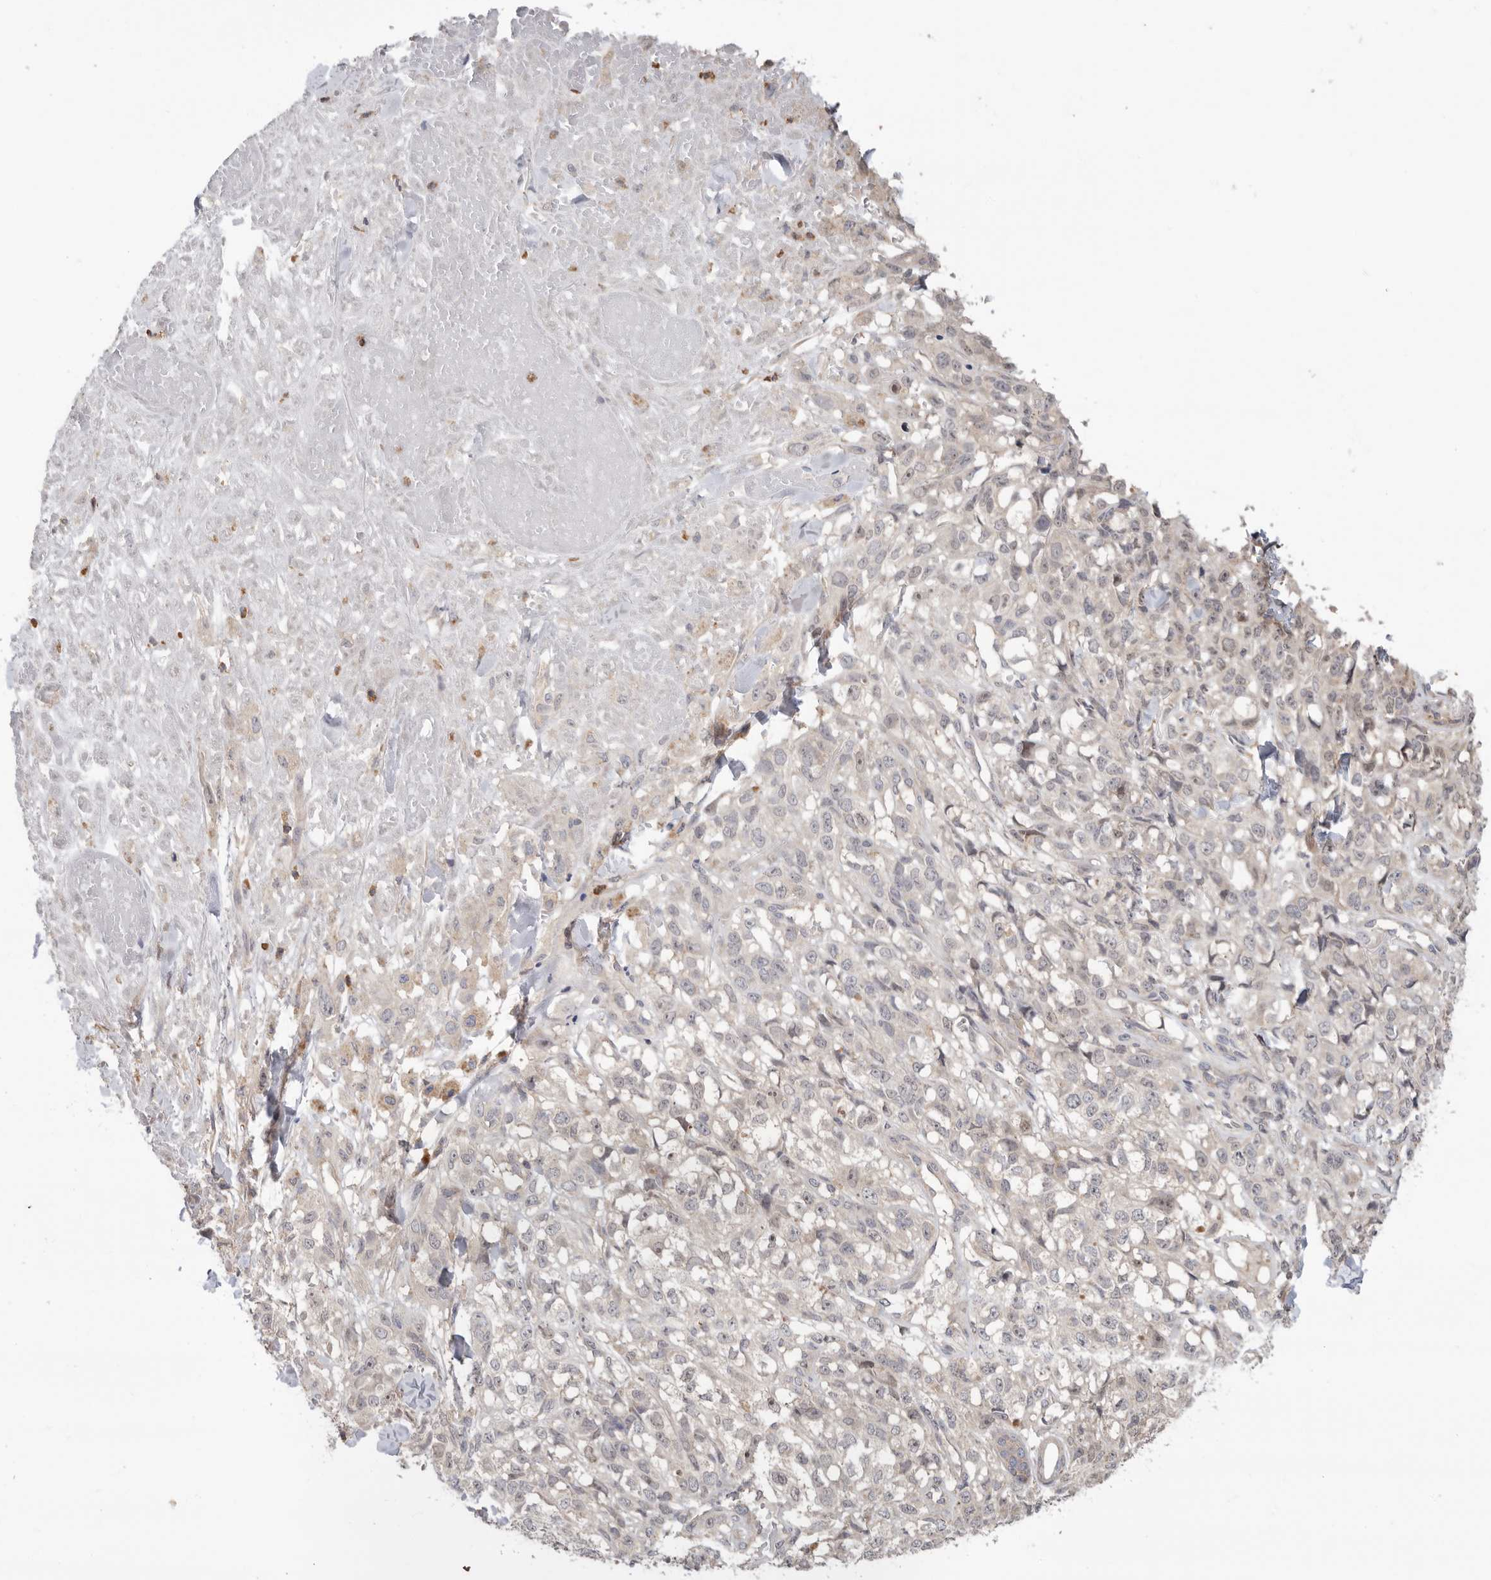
{"staining": {"intensity": "negative", "quantity": "none", "location": "none"}, "tissue": "melanoma", "cell_type": "Tumor cells", "image_type": "cancer", "snomed": [{"axis": "morphology", "description": "Malignant melanoma, Metastatic site"}, {"axis": "topography", "description": "Skin"}], "caption": "This is an IHC micrograph of human malignant melanoma (metastatic site). There is no positivity in tumor cells.", "gene": "KLK5", "patient": {"sex": "female", "age": 72}}